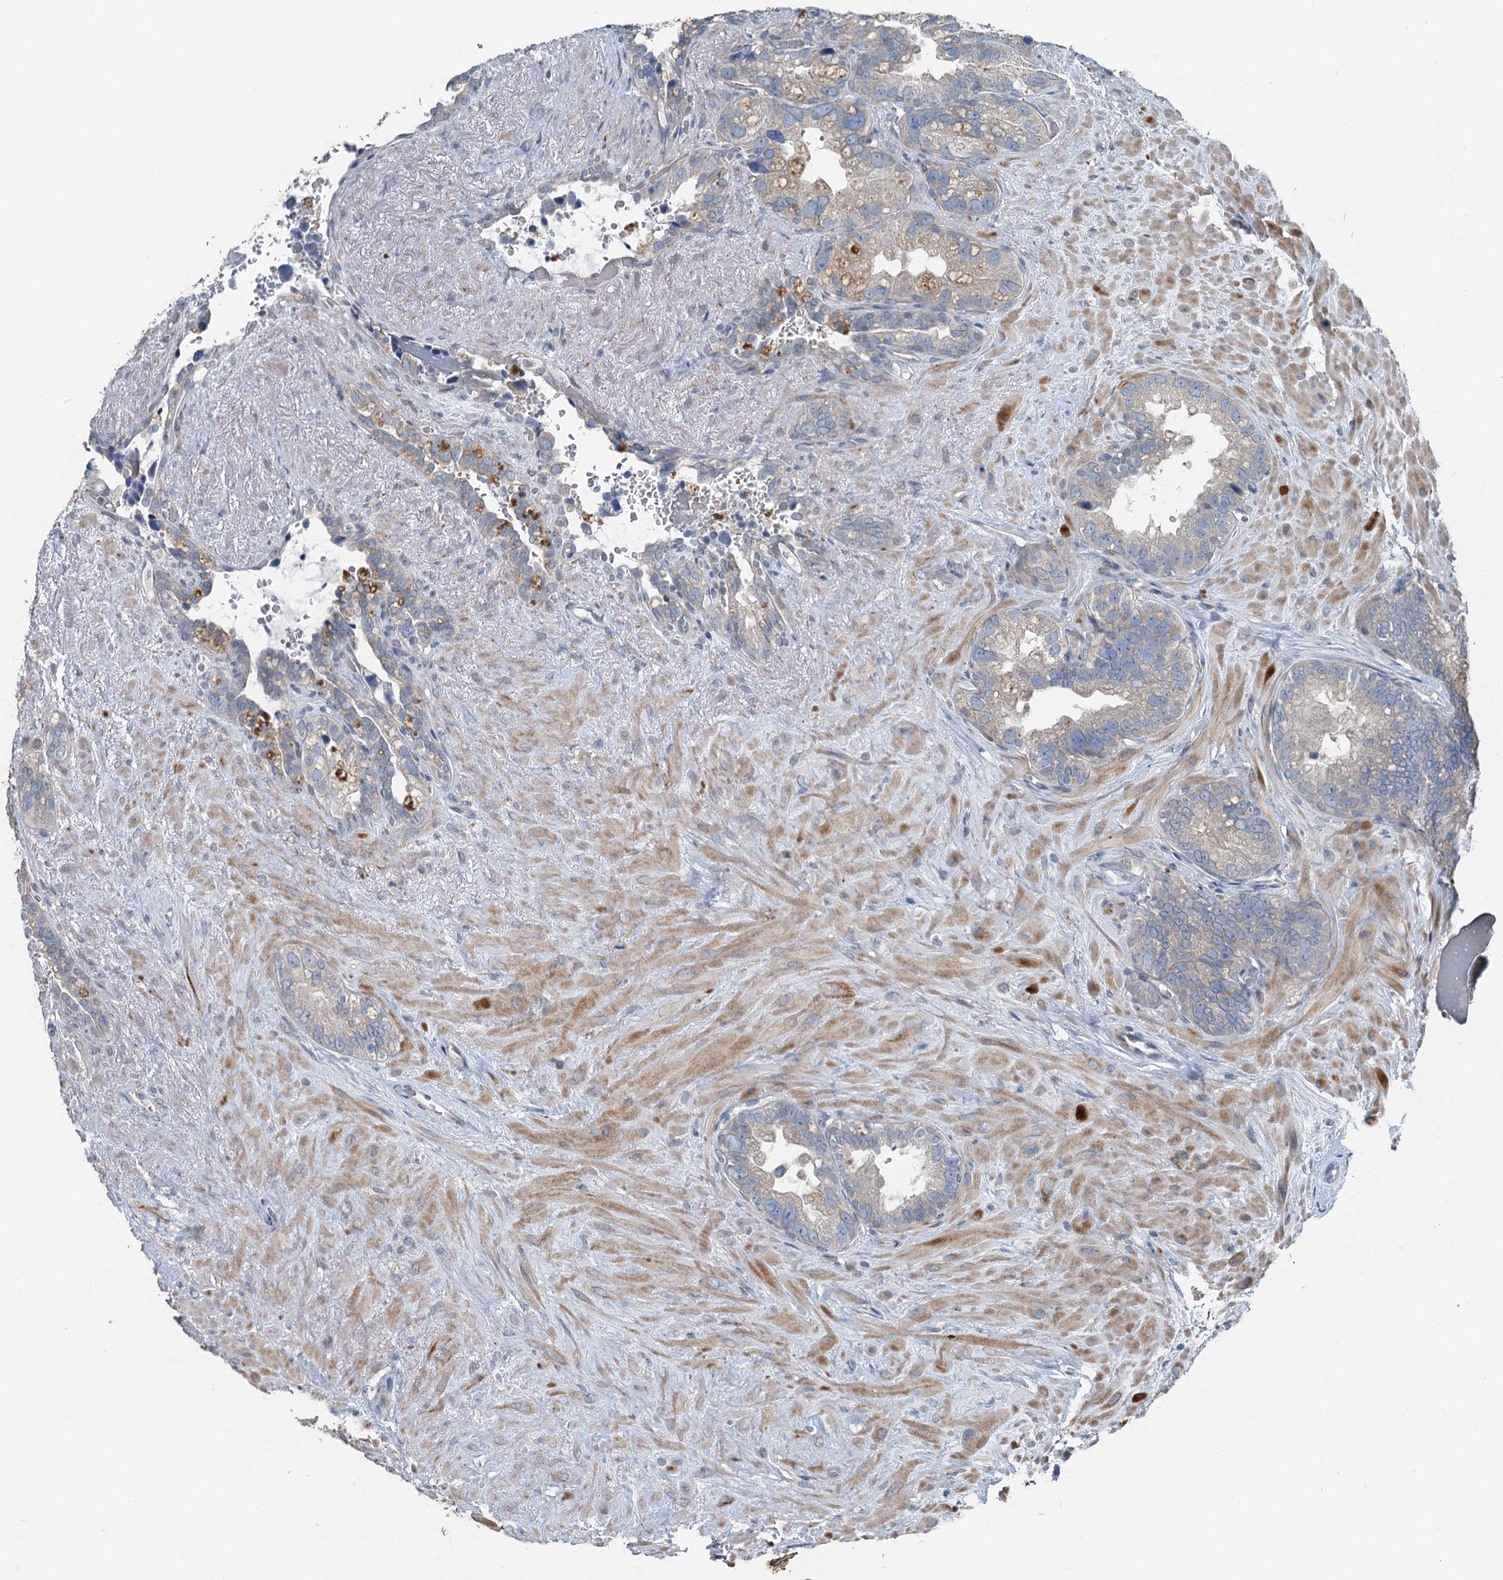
{"staining": {"intensity": "moderate", "quantity": "<25%", "location": "cytoplasmic/membranous"}, "tissue": "seminal vesicle", "cell_type": "Glandular cells", "image_type": "normal", "snomed": [{"axis": "morphology", "description": "Normal tissue, NOS"}, {"axis": "topography", "description": "Seminal veicle"}], "caption": "IHC of benign seminal vesicle exhibits low levels of moderate cytoplasmic/membranous expression in approximately <25% of glandular cells. The staining was performed using DAB to visualize the protein expression in brown, while the nuclei were stained in blue with hematoxylin (Magnification: 20x).", "gene": "C6orf120", "patient": {"sex": "male", "age": 80}}